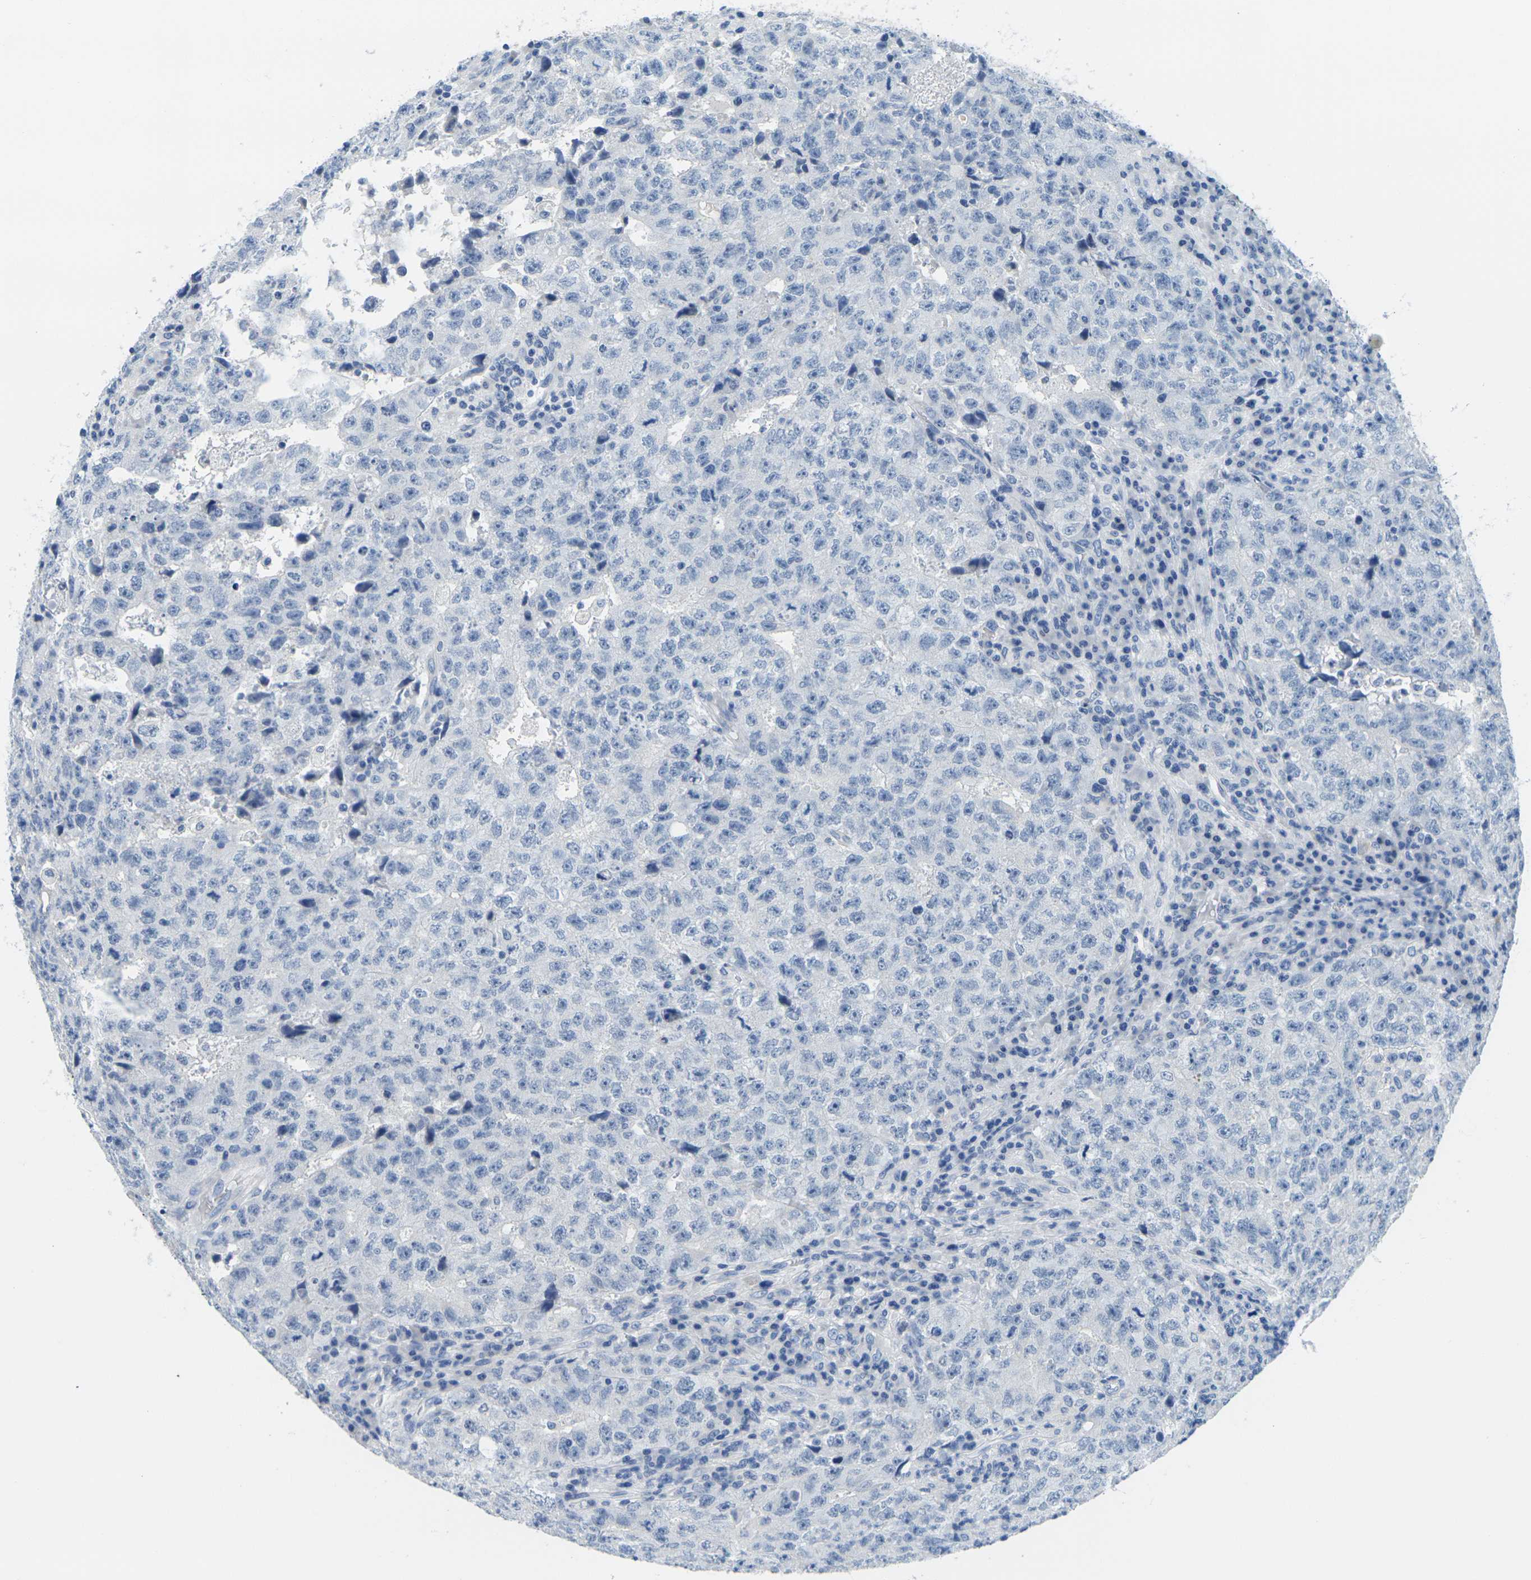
{"staining": {"intensity": "negative", "quantity": "none", "location": "none"}, "tissue": "testis cancer", "cell_type": "Tumor cells", "image_type": "cancer", "snomed": [{"axis": "morphology", "description": "Necrosis, NOS"}, {"axis": "morphology", "description": "Carcinoma, Embryonal, NOS"}, {"axis": "topography", "description": "Testis"}], "caption": "A photomicrograph of testis cancer stained for a protein exhibits no brown staining in tumor cells.", "gene": "FAM3D", "patient": {"sex": "male", "age": 19}}